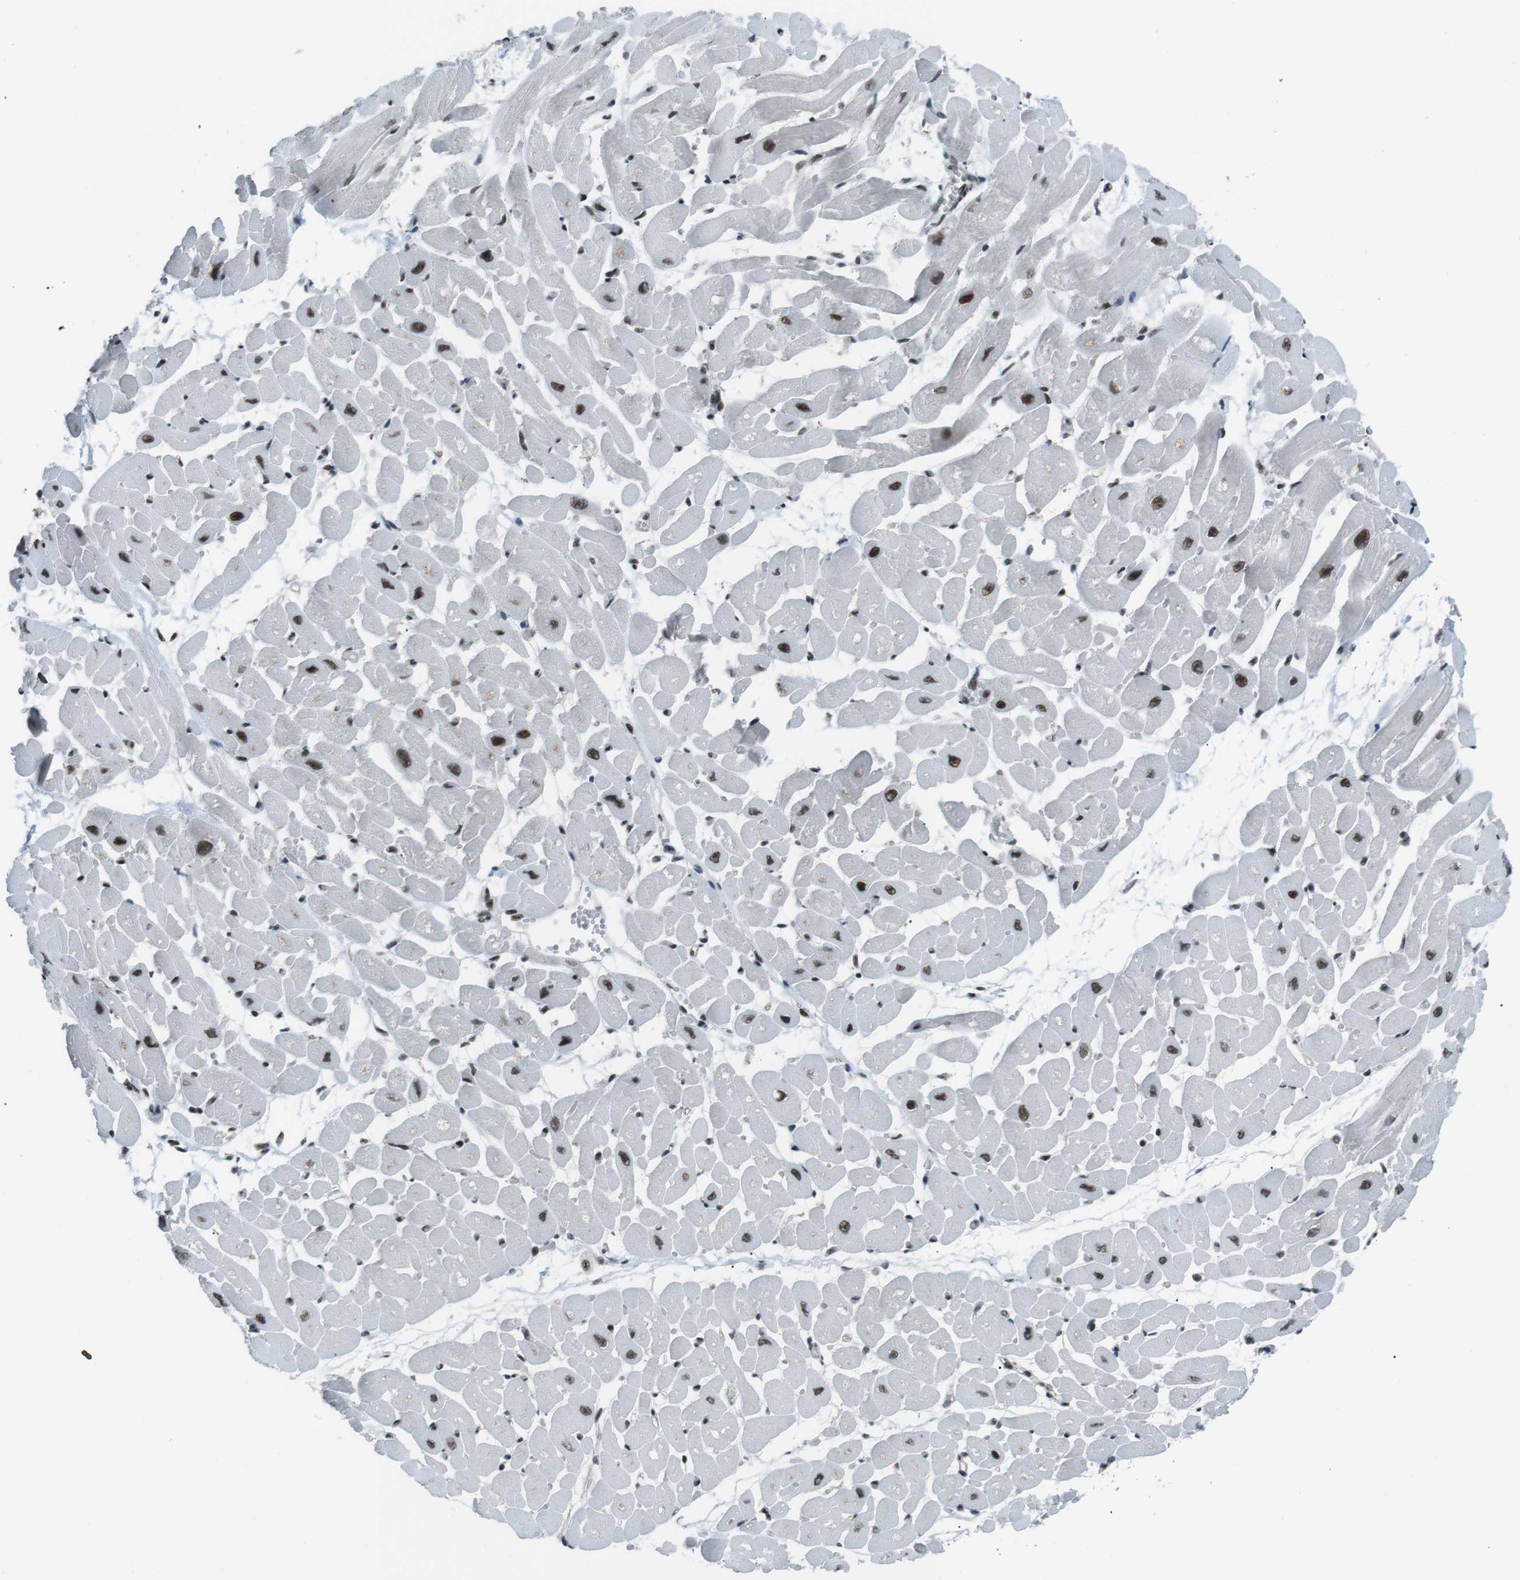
{"staining": {"intensity": "strong", "quantity": ">75%", "location": "nuclear"}, "tissue": "heart muscle", "cell_type": "Cardiomyocytes", "image_type": "normal", "snomed": [{"axis": "morphology", "description": "Normal tissue, NOS"}, {"axis": "topography", "description": "Heart"}], "caption": "The histopathology image exhibits staining of unremarkable heart muscle, revealing strong nuclear protein positivity (brown color) within cardiomyocytes.", "gene": "TAF1", "patient": {"sex": "male", "age": 45}}